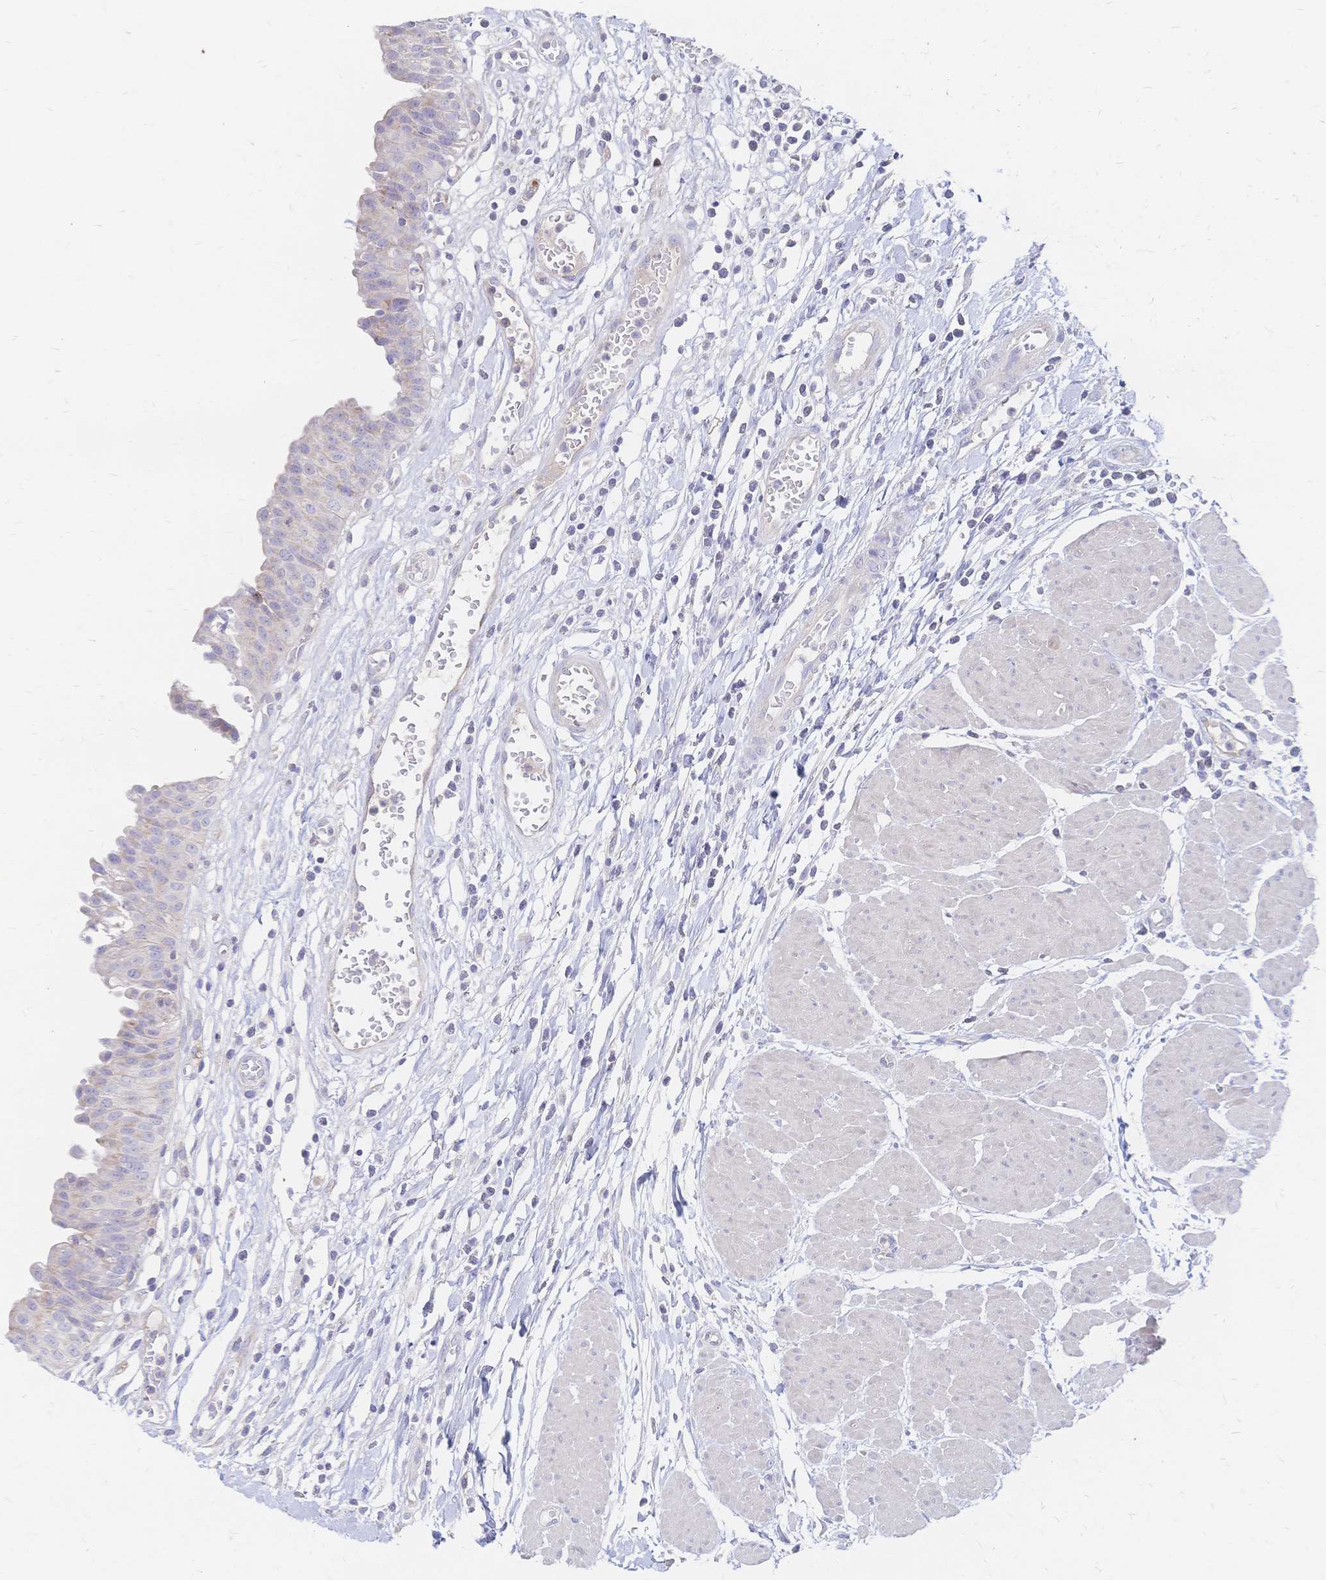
{"staining": {"intensity": "weak", "quantity": "<25%", "location": "cytoplasmic/membranous"}, "tissue": "urinary bladder", "cell_type": "Urothelial cells", "image_type": "normal", "snomed": [{"axis": "morphology", "description": "Normal tissue, NOS"}, {"axis": "topography", "description": "Urinary bladder"}], "caption": "The image demonstrates no significant positivity in urothelial cells of urinary bladder. (IHC, brightfield microscopy, high magnification).", "gene": "VWC2L", "patient": {"sex": "male", "age": 64}}